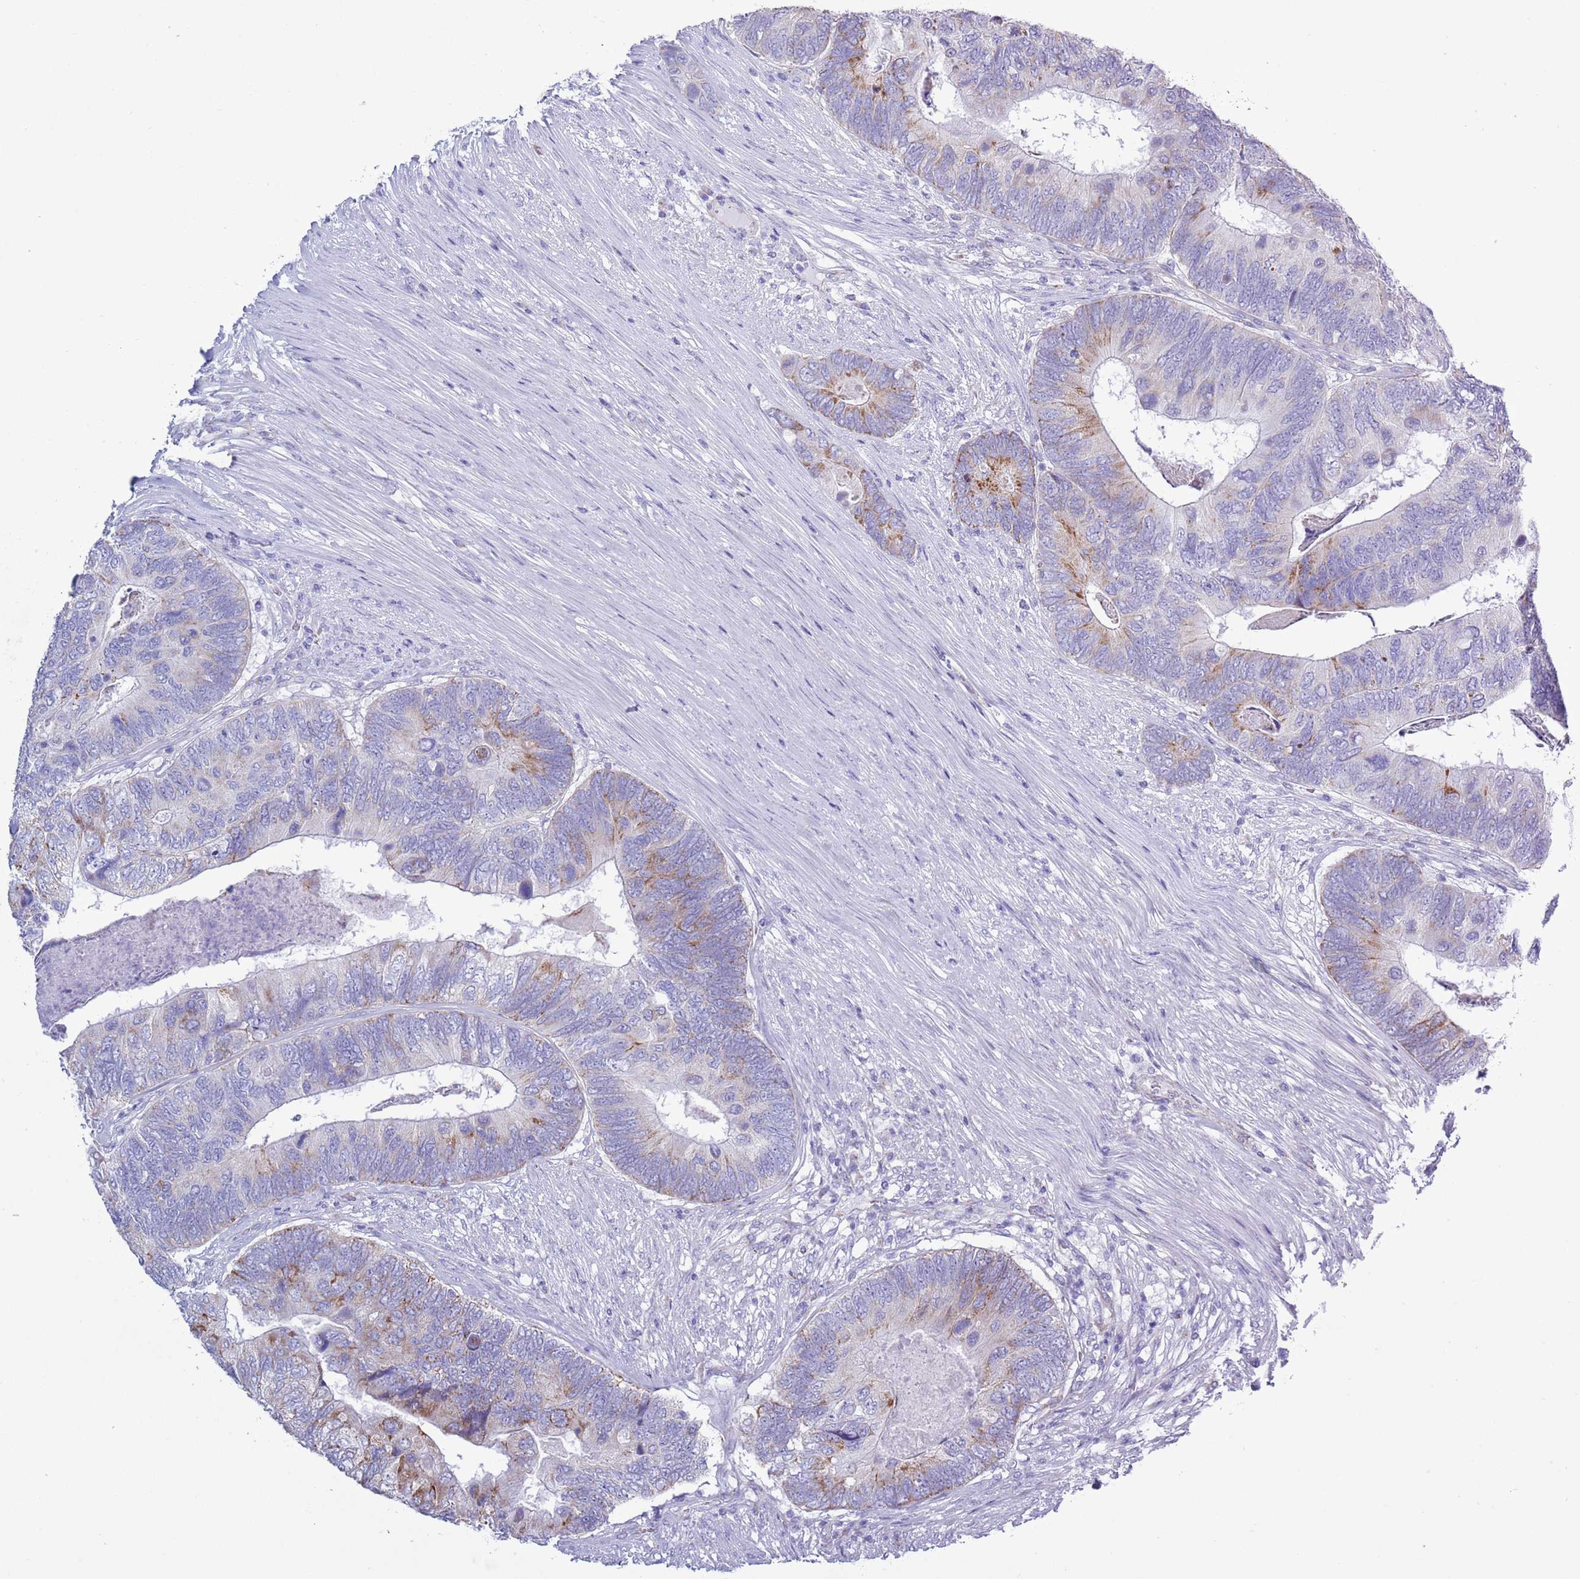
{"staining": {"intensity": "moderate", "quantity": "<25%", "location": "cytoplasmic/membranous"}, "tissue": "colorectal cancer", "cell_type": "Tumor cells", "image_type": "cancer", "snomed": [{"axis": "morphology", "description": "Adenocarcinoma, NOS"}, {"axis": "topography", "description": "Colon"}], "caption": "Approximately <25% of tumor cells in human colorectal cancer demonstrate moderate cytoplasmic/membranous protein positivity as visualized by brown immunohistochemical staining.", "gene": "MOCOS", "patient": {"sex": "female", "age": 67}}